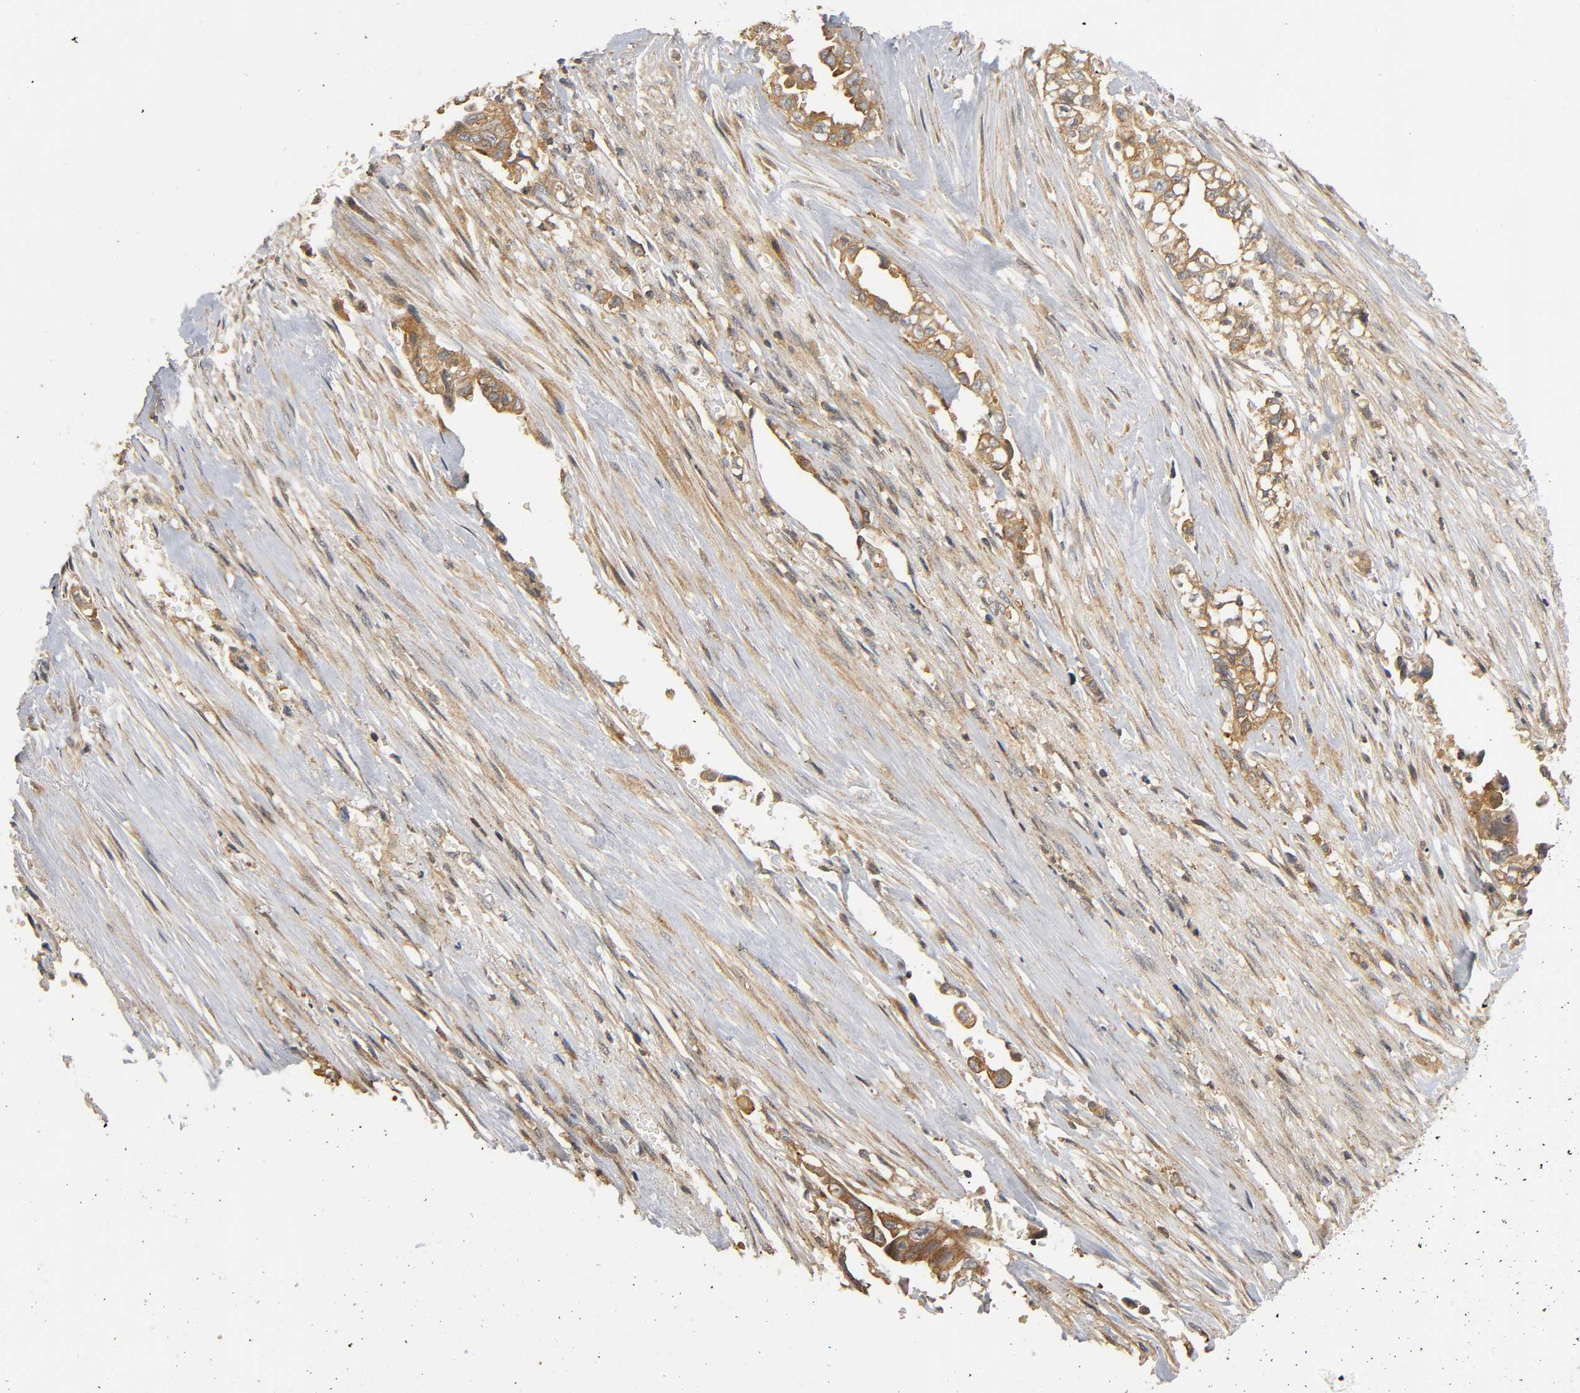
{"staining": {"intensity": "moderate", "quantity": ">75%", "location": "cytoplasmic/membranous"}, "tissue": "liver cancer", "cell_type": "Tumor cells", "image_type": "cancer", "snomed": [{"axis": "morphology", "description": "Cholangiocarcinoma"}, {"axis": "topography", "description": "Liver"}], "caption": "Brown immunohistochemical staining in liver cholangiocarcinoma displays moderate cytoplasmic/membranous positivity in approximately >75% of tumor cells.", "gene": "IKBKB", "patient": {"sex": "female", "age": 70}}